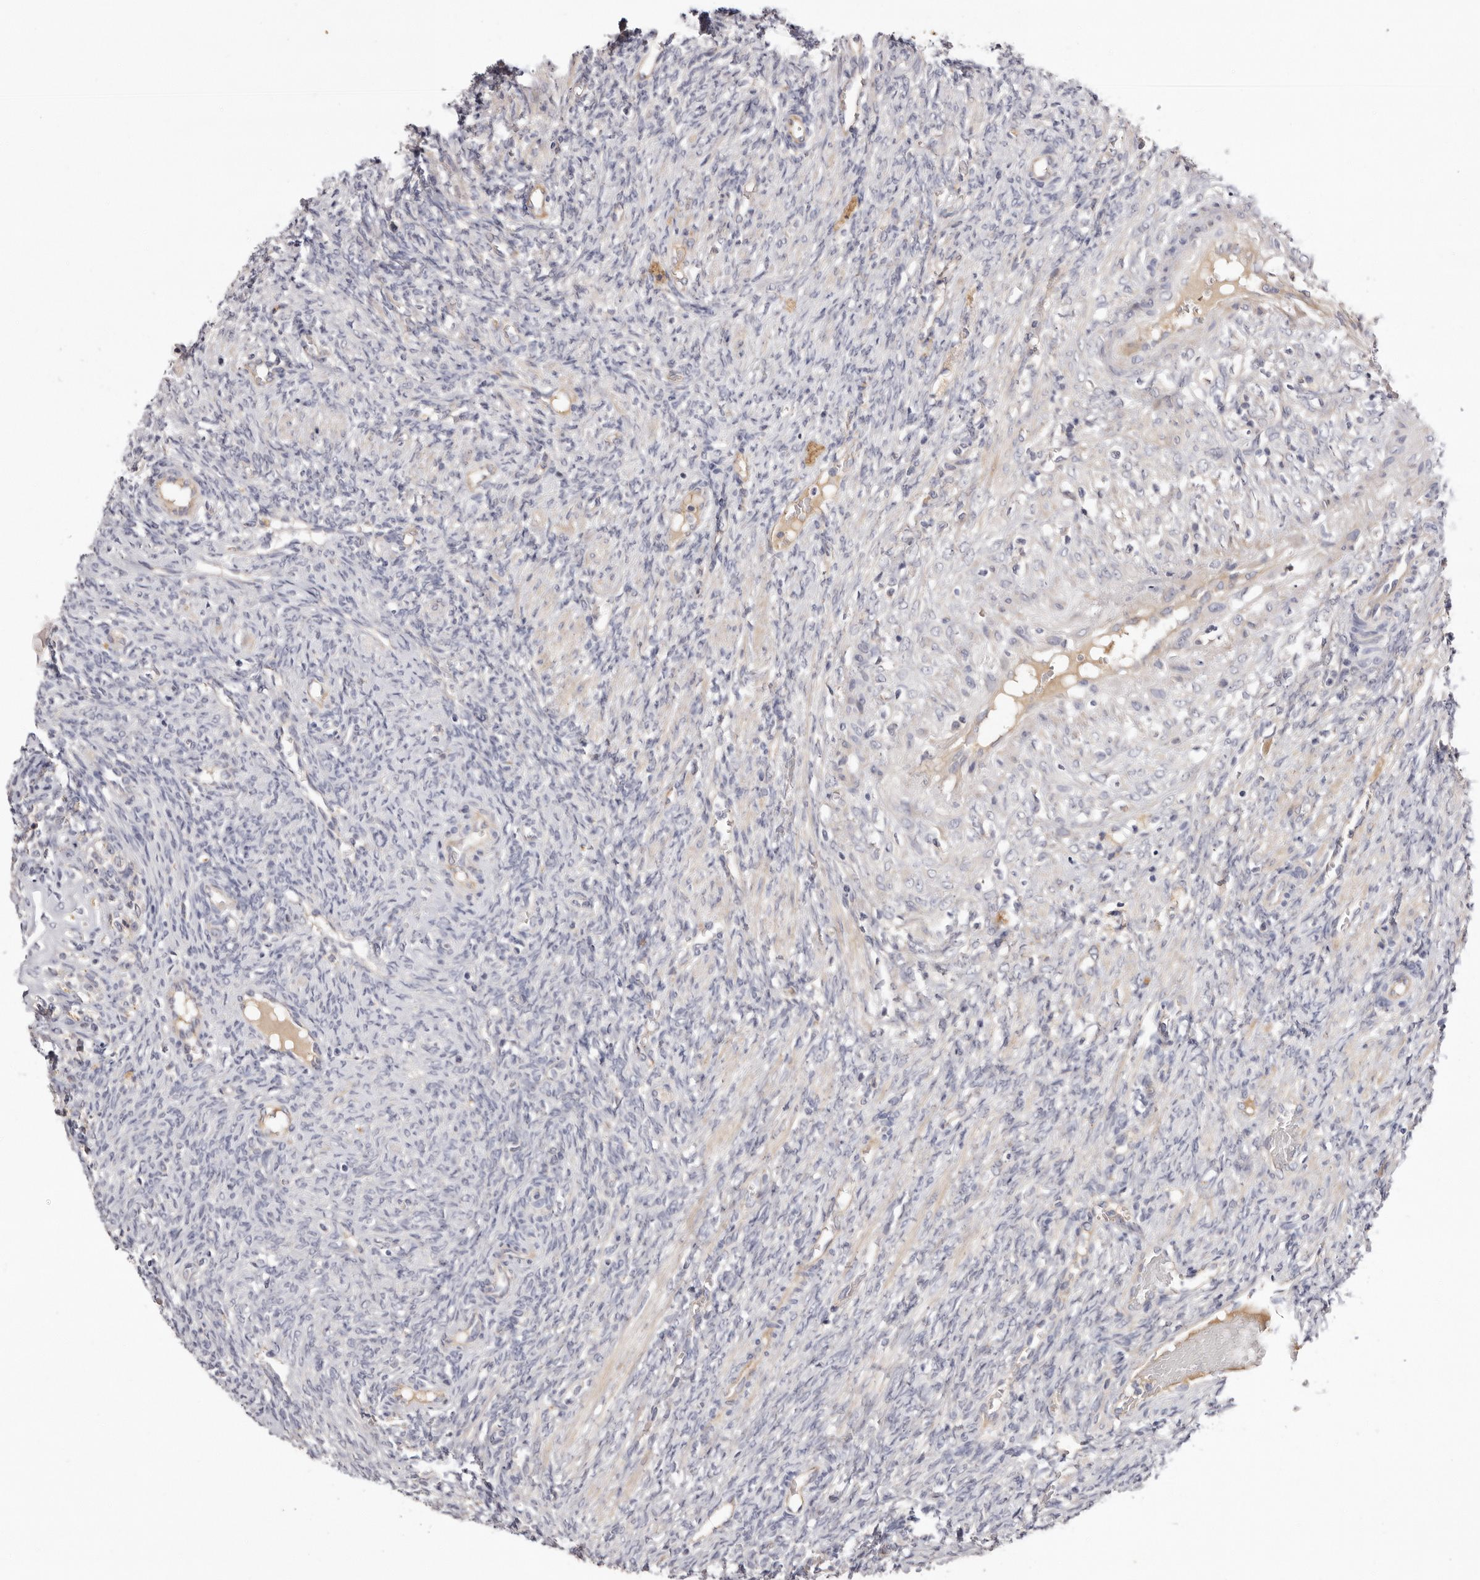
{"staining": {"intensity": "negative", "quantity": "none", "location": "none"}, "tissue": "ovary", "cell_type": "Ovarian stroma cells", "image_type": "normal", "snomed": [{"axis": "morphology", "description": "Normal tissue, NOS"}, {"axis": "topography", "description": "Ovary"}], "caption": "The photomicrograph displays no significant positivity in ovarian stroma cells of ovary.", "gene": "STK16", "patient": {"sex": "female", "age": 41}}